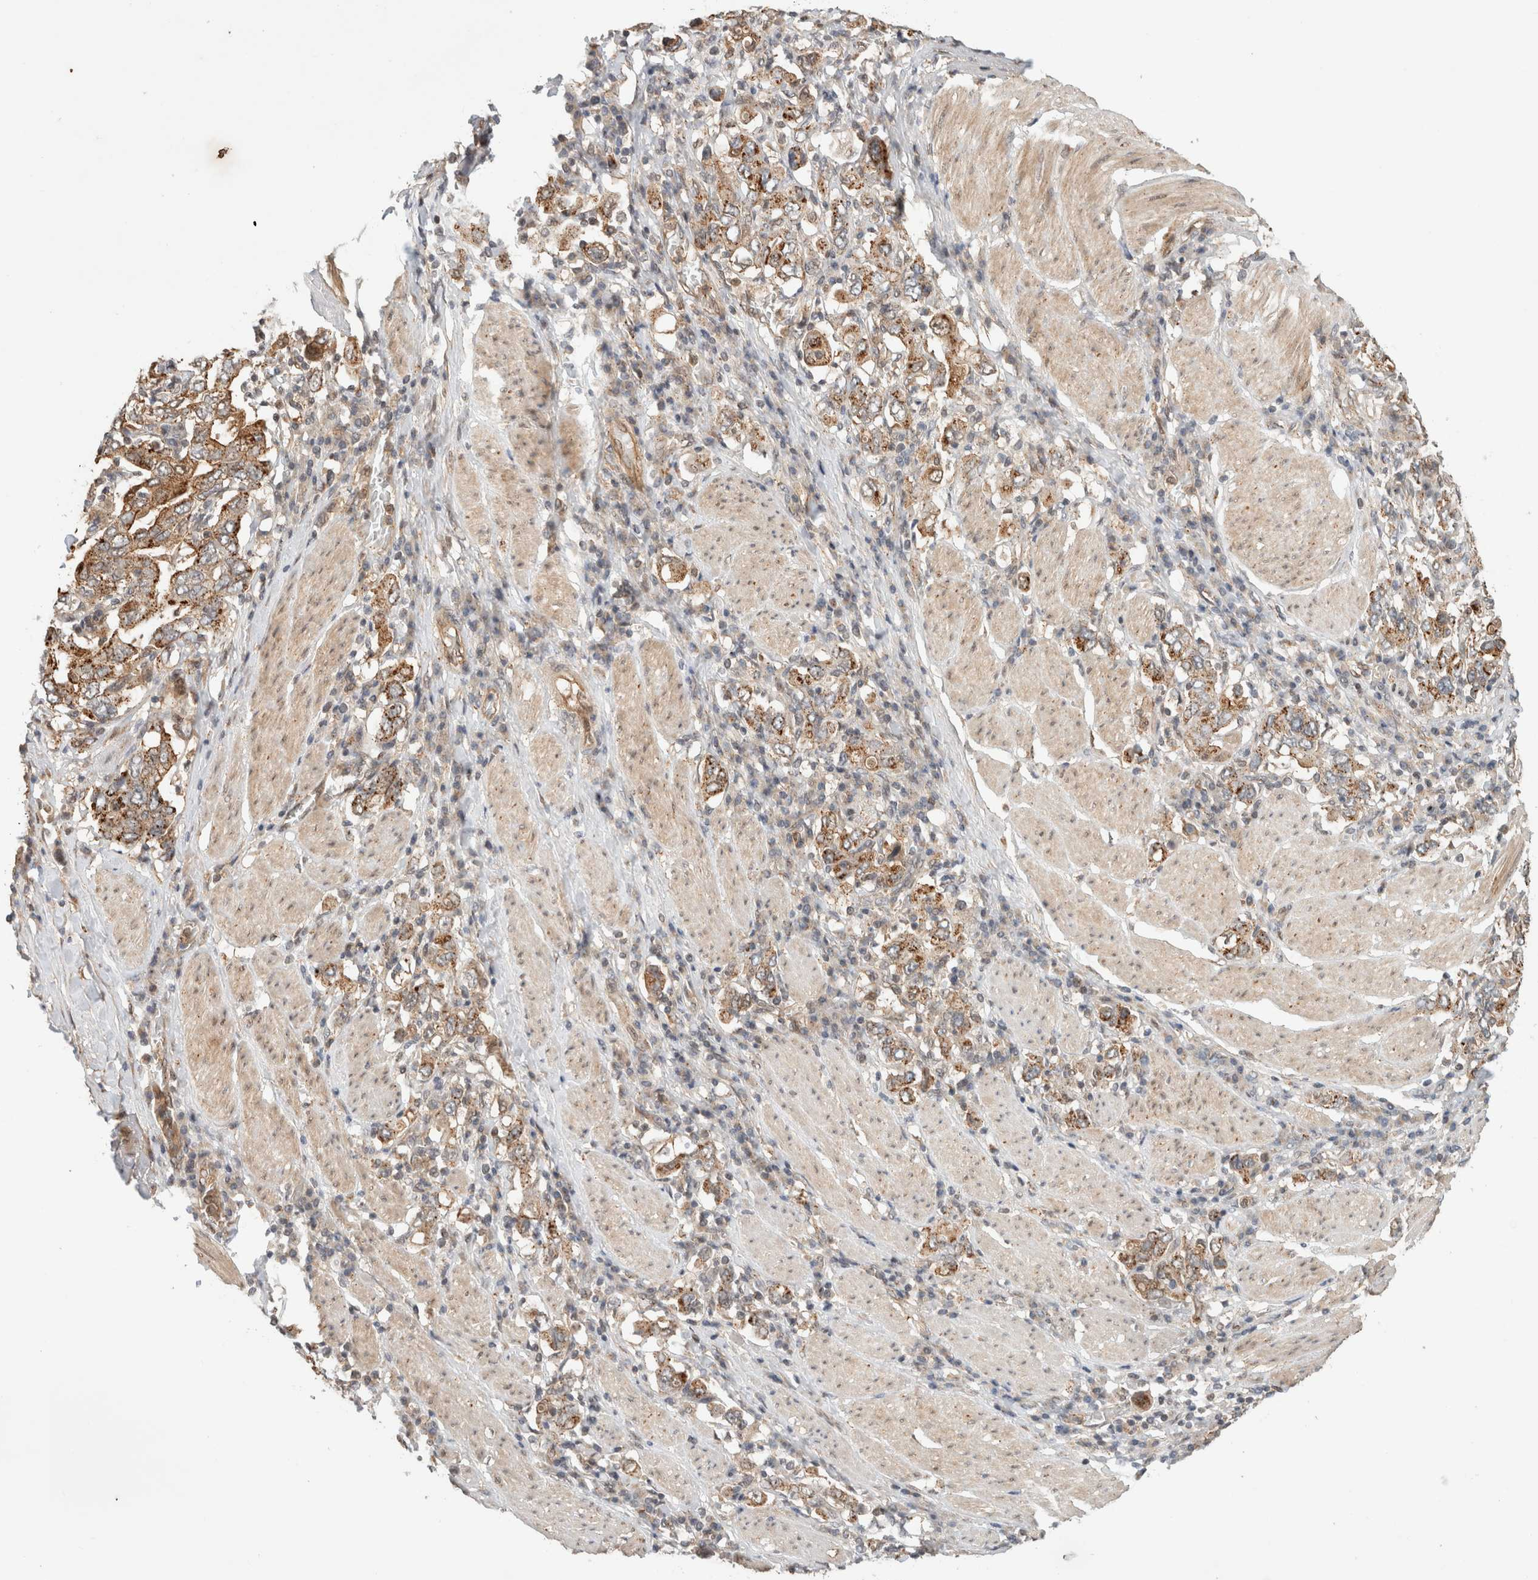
{"staining": {"intensity": "moderate", "quantity": ">75%", "location": "cytoplasmic/membranous"}, "tissue": "stomach cancer", "cell_type": "Tumor cells", "image_type": "cancer", "snomed": [{"axis": "morphology", "description": "Adenocarcinoma, NOS"}, {"axis": "topography", "description": "Stomach, upper"}], "caption": "High-power microscopy captured an IHC image of adenocarcinoma (stomach), revealing moderate cytoplasmic/membranous positivity in about >75% of tumor cells. Immunohistochemistry stains the protein in brown and the nuclei are stained blue.", "gene": "OTUD6B", "patient": {"sex": "male", "age": 62}}